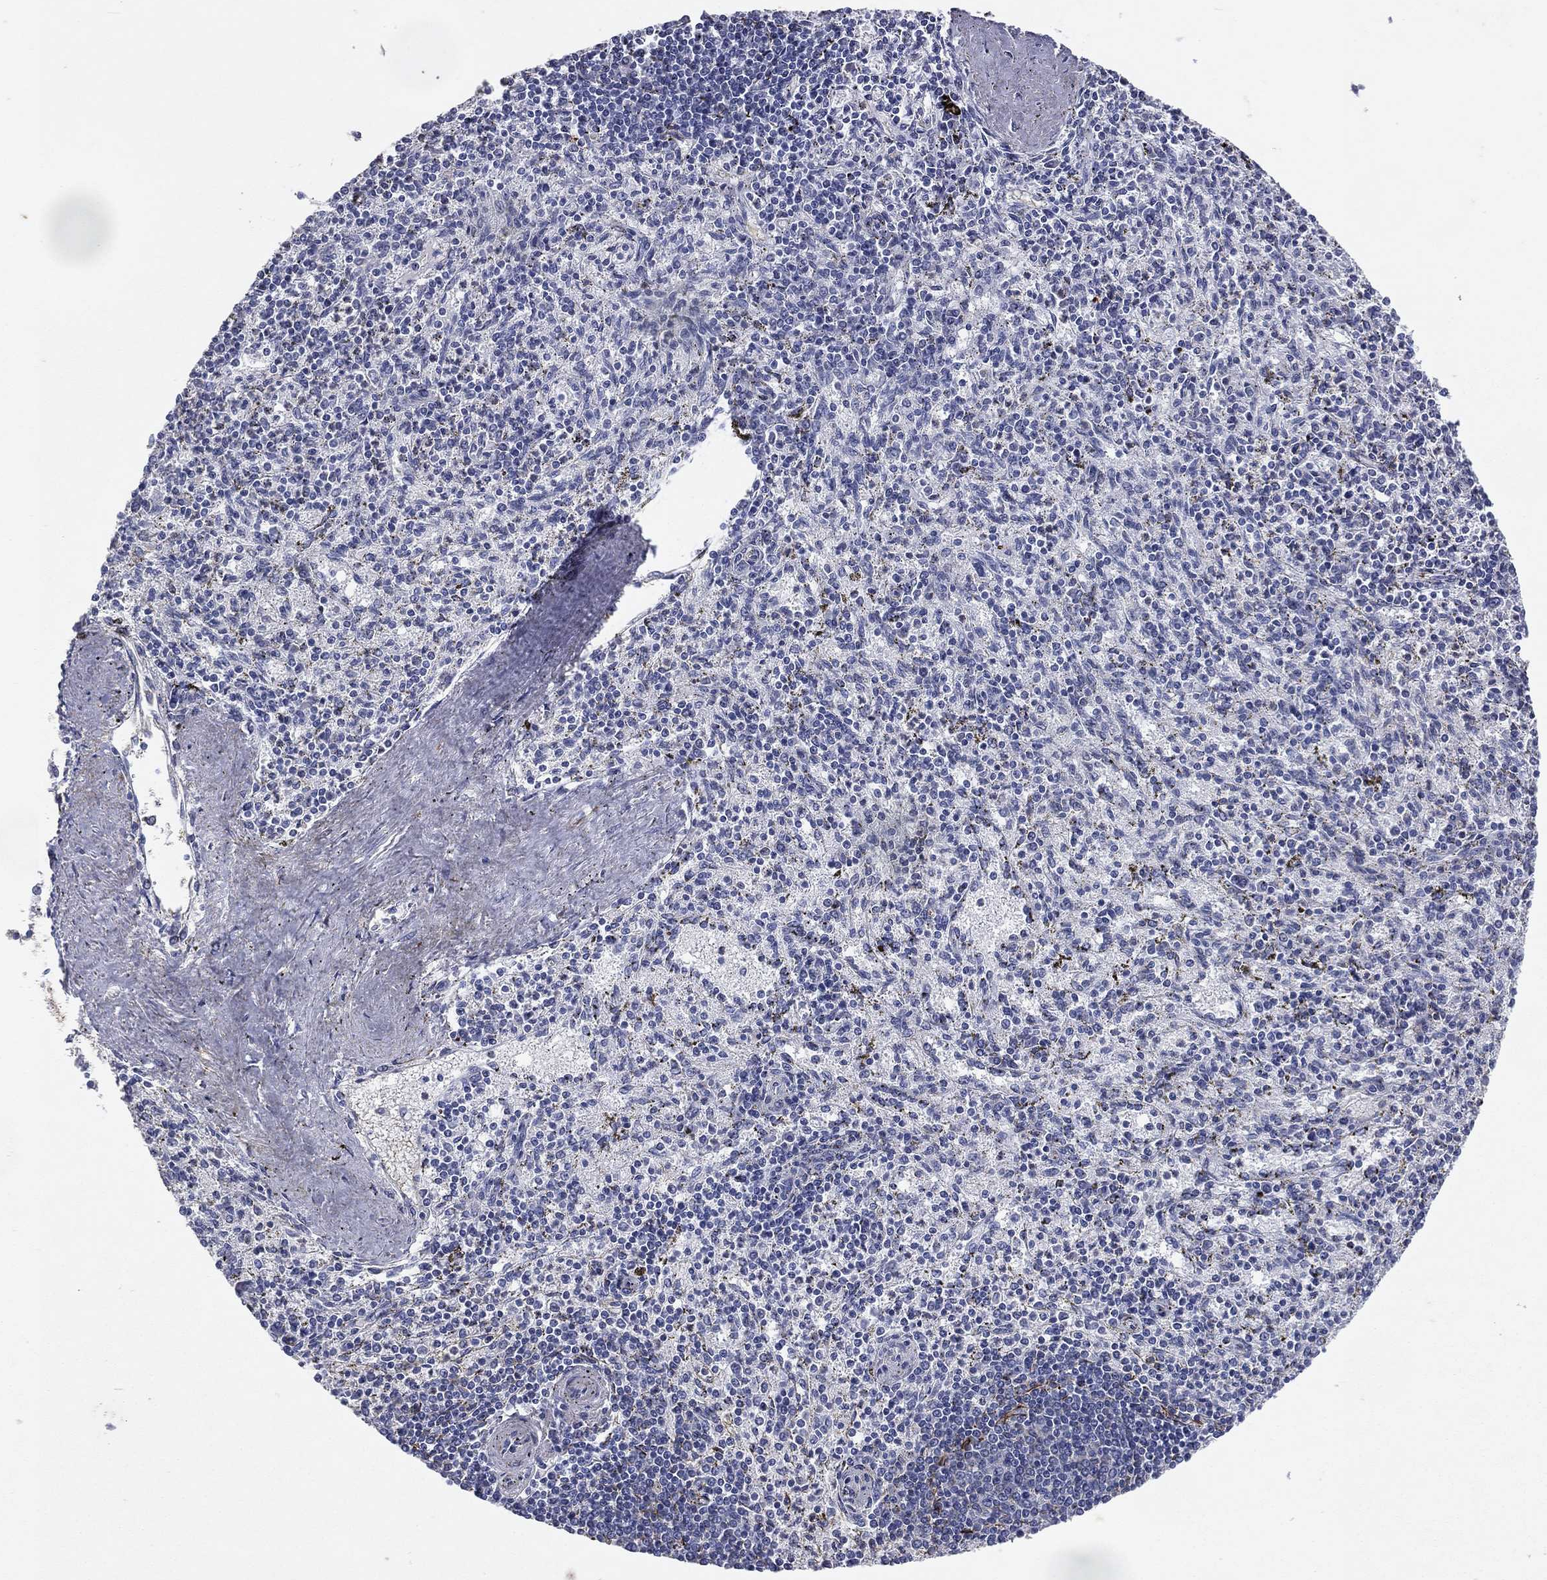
{"staining": {"intensity": "negative", "quantity": "none", "location": "none"}, "tissue": "spleen", "cell_type": "Cells in red pulp", "image_type": "normal", "snomed": [{"axis": "morphology", "description": "Normal tissue, NOS"}, {"axis": "topography", "description": "Spleen"}], "caption": "The IHC micrograph has no significant expression in cells in red pulp of spleen. The staining was performed using DAB to visualize the protein expression in brown, while the nuclei were stained in blue with hematoxylin (Magnification: 20x).", "gene": "KRT7", "patient": {"sex": "female", "age": 37}}